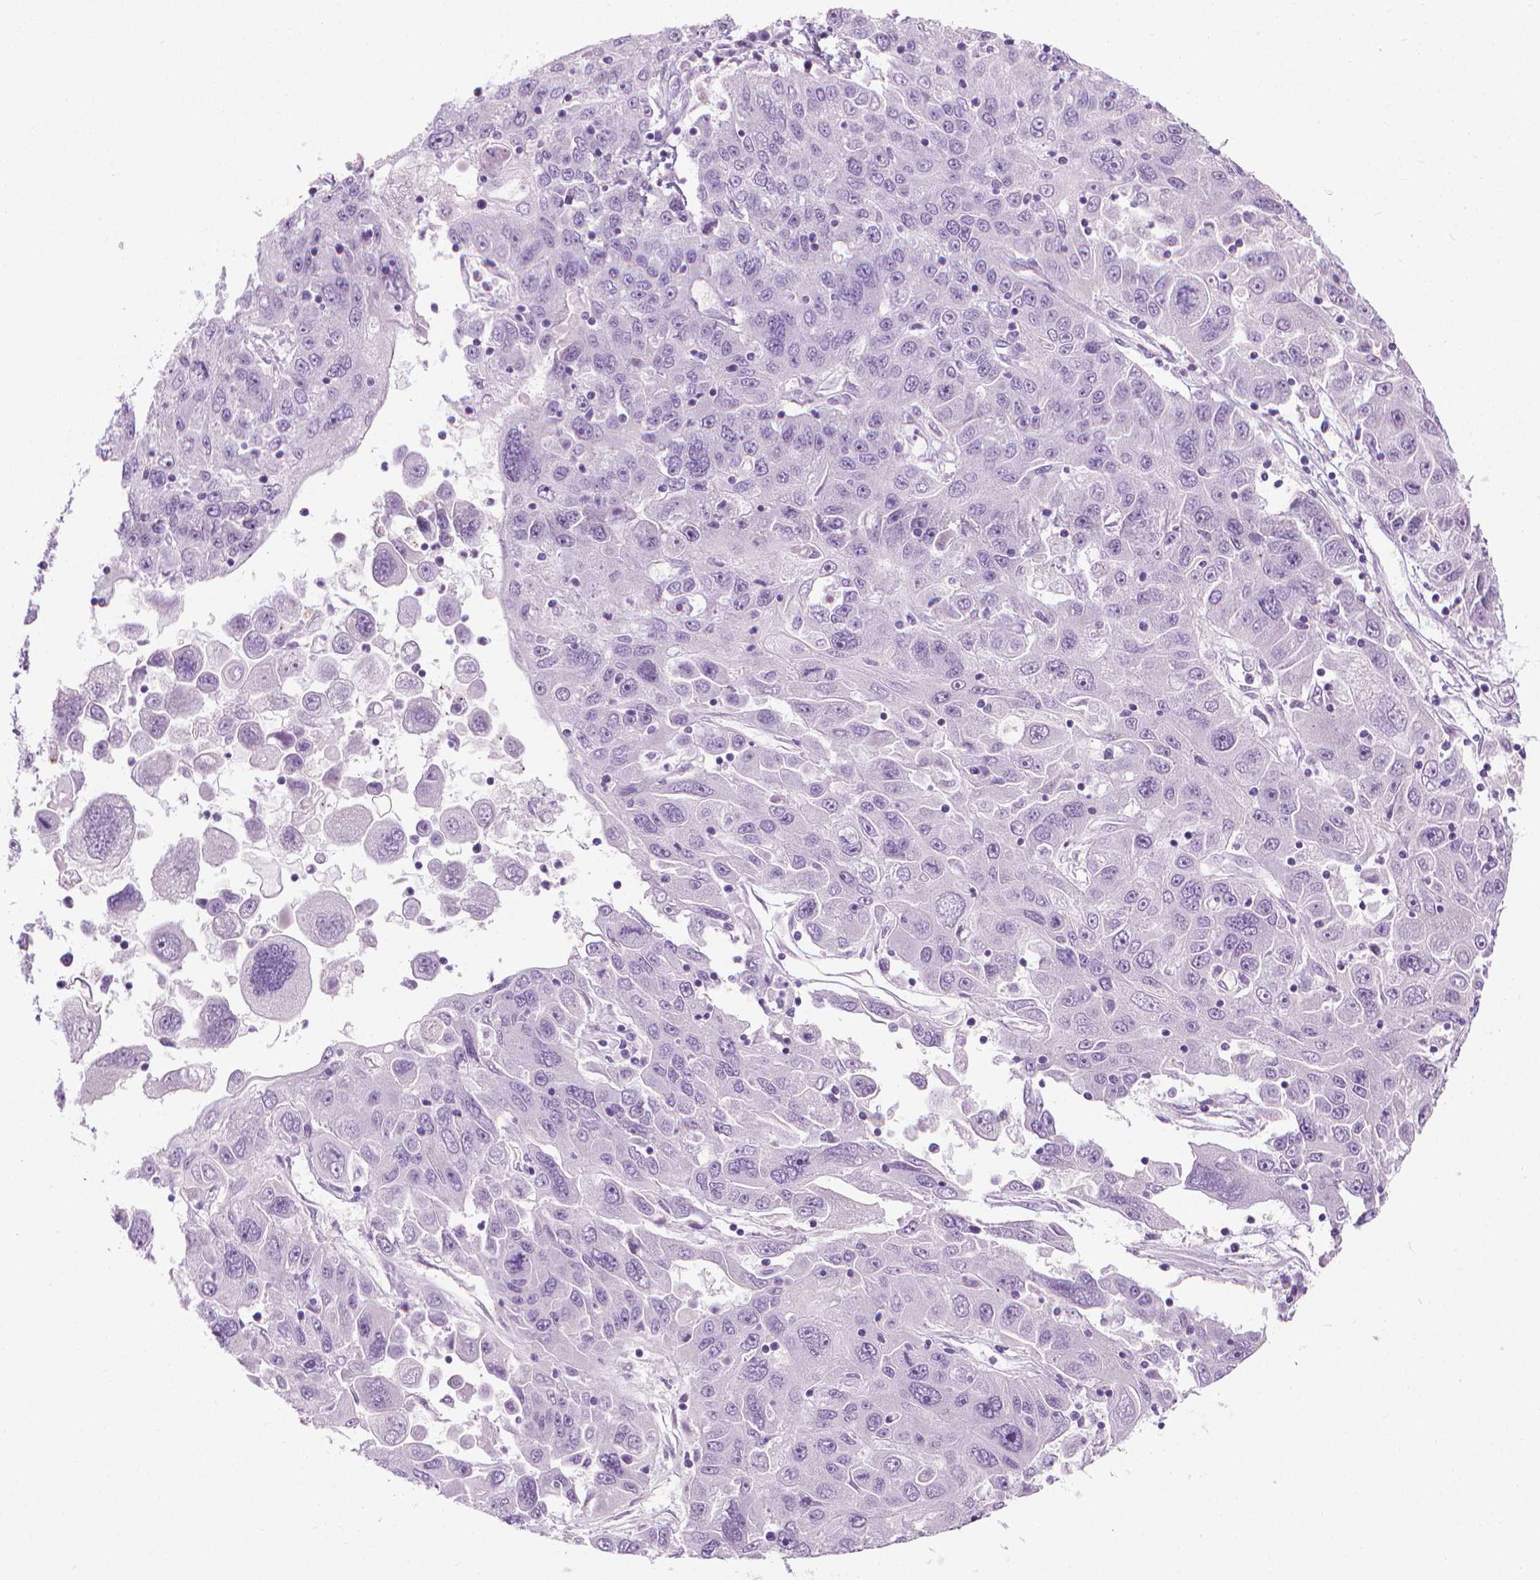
{"staining": {"intensity": "negative", "quantity": "none", "location": "none"}, "tissue": "stomach cancer", "cell_type": "Tumor cells", "image_type": "cancer", "snomed": [{"axis": "morphology", "description": "Adenocarcinoma, NOS"}, {"axis": "topography", "description": "Stomach"}], "caption": "The IHC histopathology image has no significant expression in tumor cells of stomach cancer tissue. (Immunohistochemistry, brightfield microscopy, high magnification).", "gene": "DNAI7", "patient": {"sex": "male", "age": 56}}